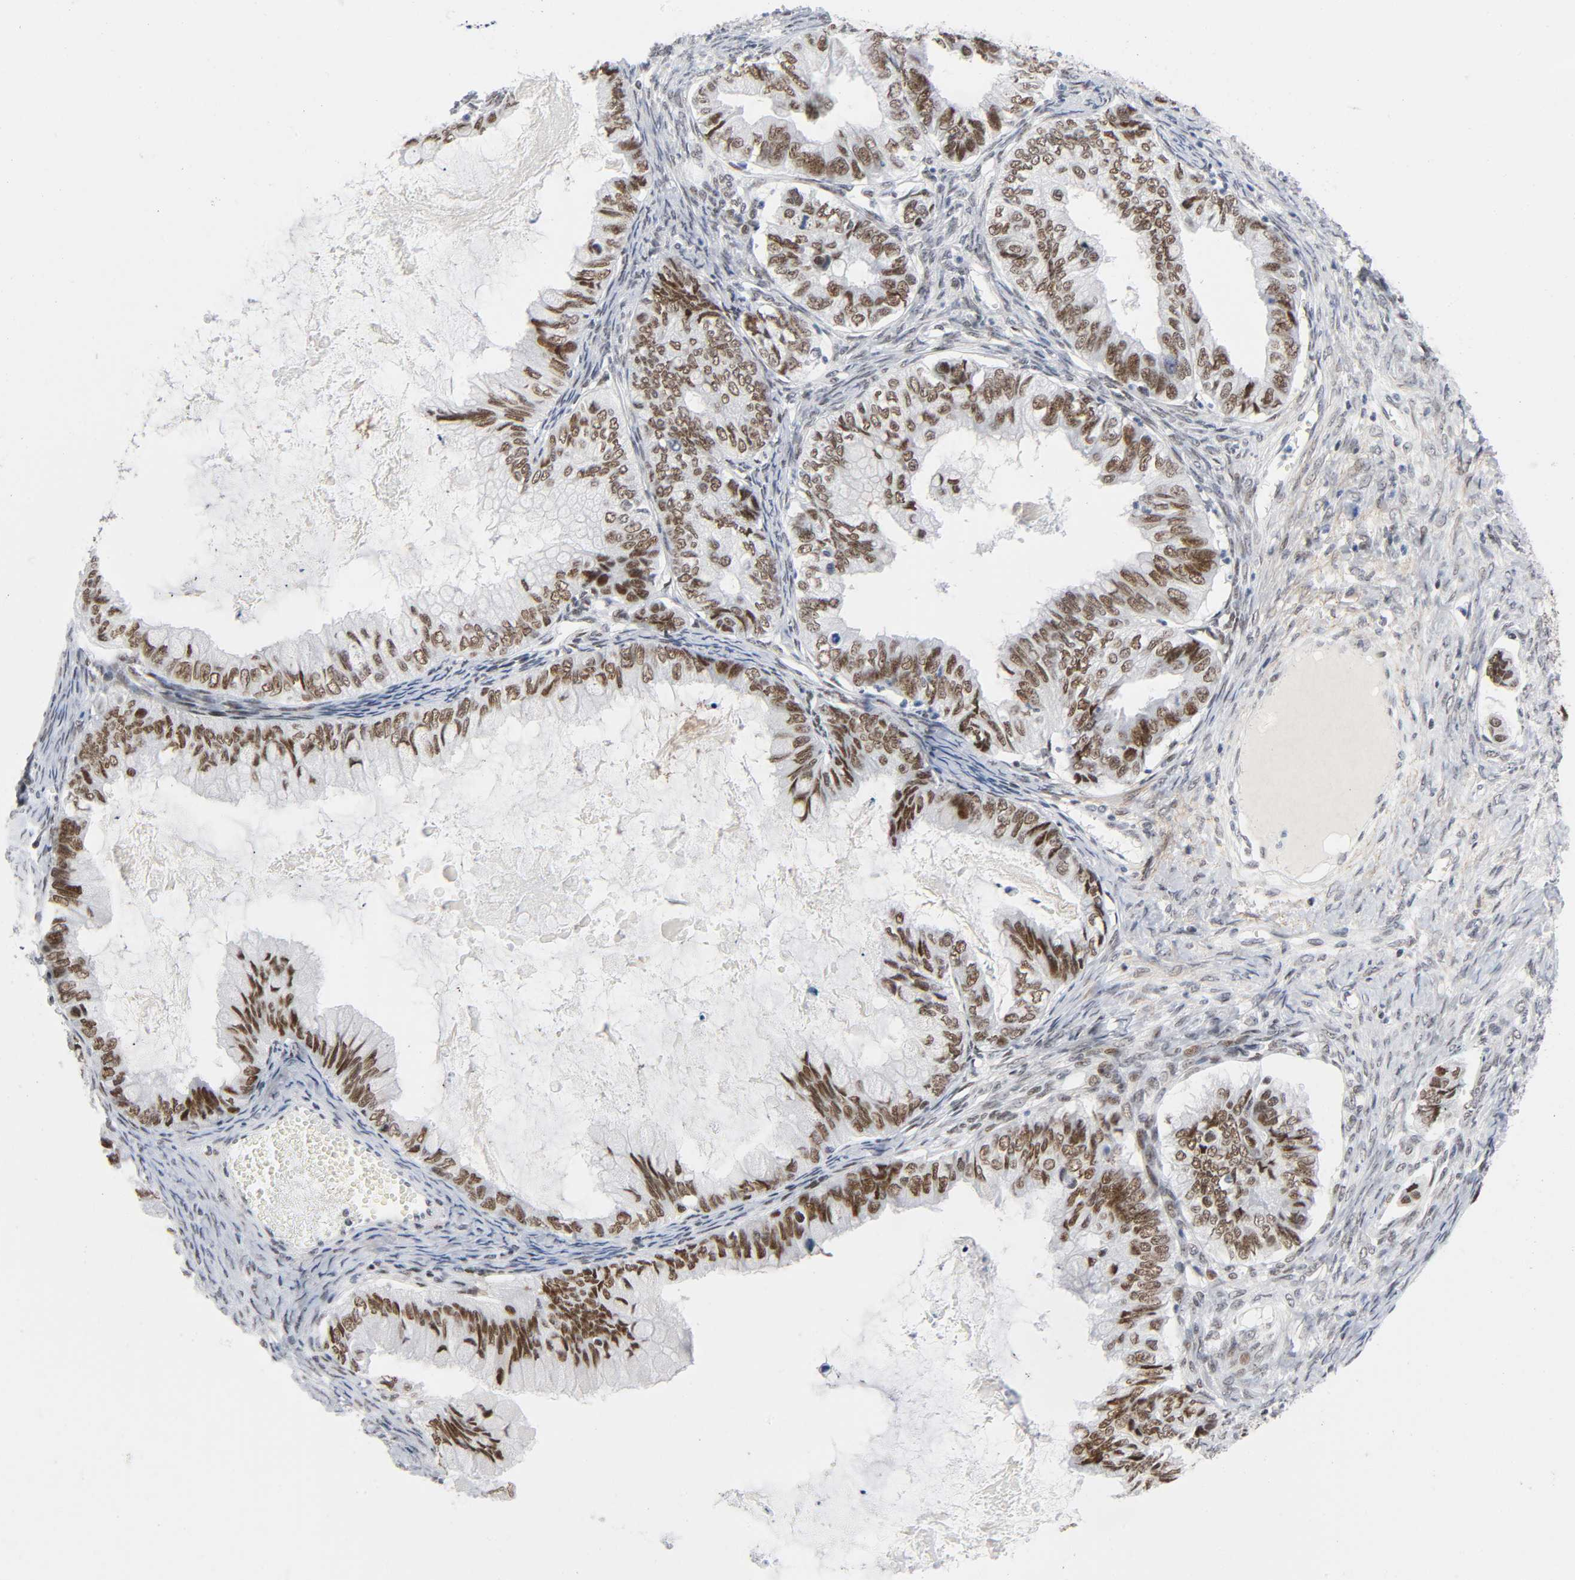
{"staining": {"intensity": "moderate", "quantity": ">75%", "location": "nuclear"}, "tissue": "ovarian cancer", "cell_type": "Tumor cells", "image_type": "cancer", "snomed": [{"axis": "morphology", "description": "Cystadenocarcinoma, mucinous, NOS"}, {"axis": "topography", "description": "Ovary"}], "caption": "Moderate nuclear positivity for a protein is identified in about >75% of tumor cells of ovarian cancer using immunohistochemistry.", "gene": "DIDO1", "patient": {"sex": "female", "age": 80}}